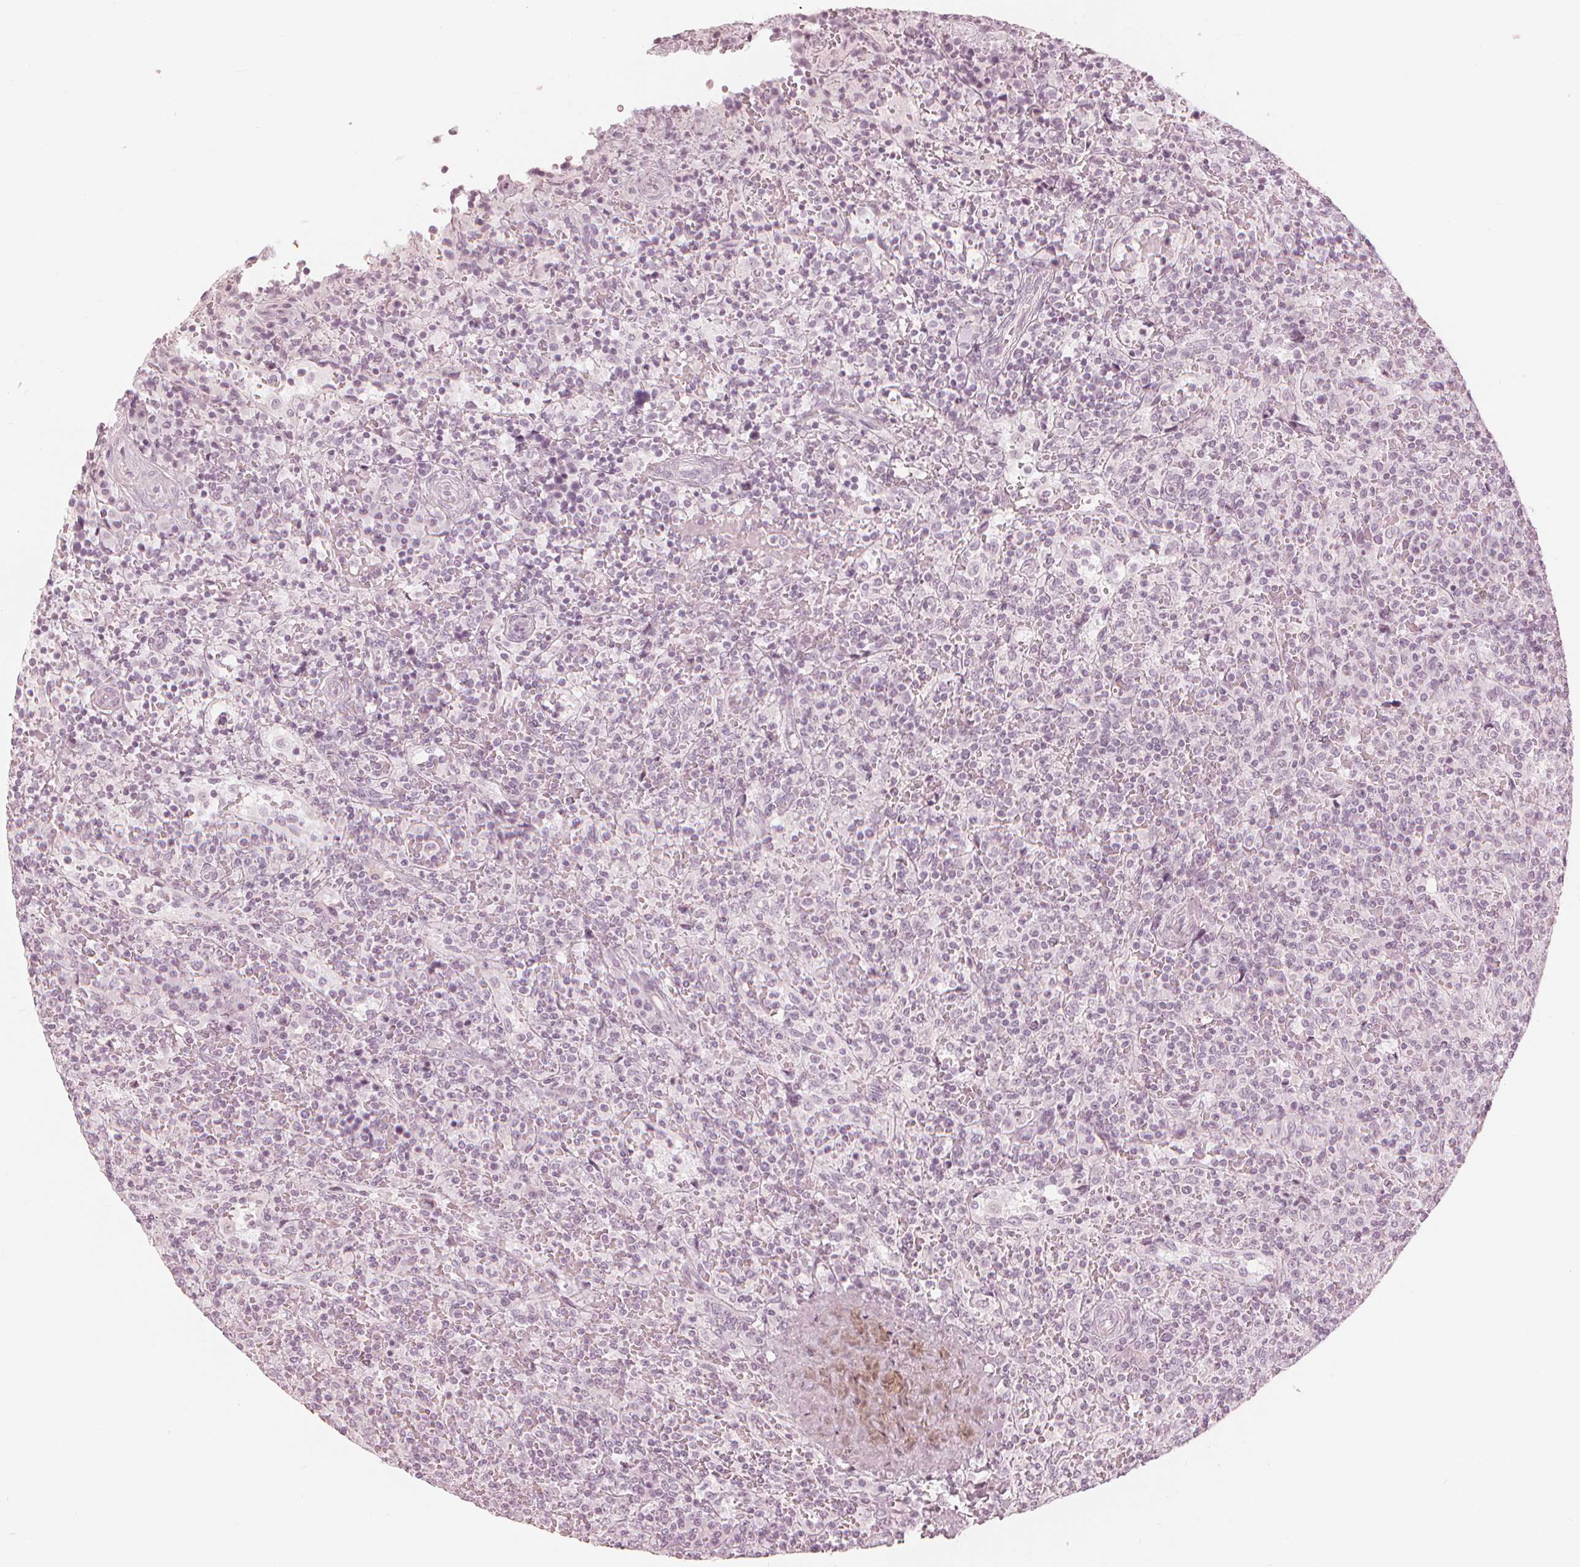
{"staining": {"intensity": "negative", "quantity": "none", "location": "none"}, "tissue": "lymphoma", "cell_type": "Tumor cells", "image_type": "cancer", "snomed": [{"axis": "morphology", "description": "Malignant lymphoma, non-Hodgkin's type, Low grade"}, {"axis": "topography", "description": "Spleen"}], "caption": "Tumor cells are negative for brown protein staining in lymphoma.", "gene": "PAEP", "patient": {"sex": "male", "age": 62}}